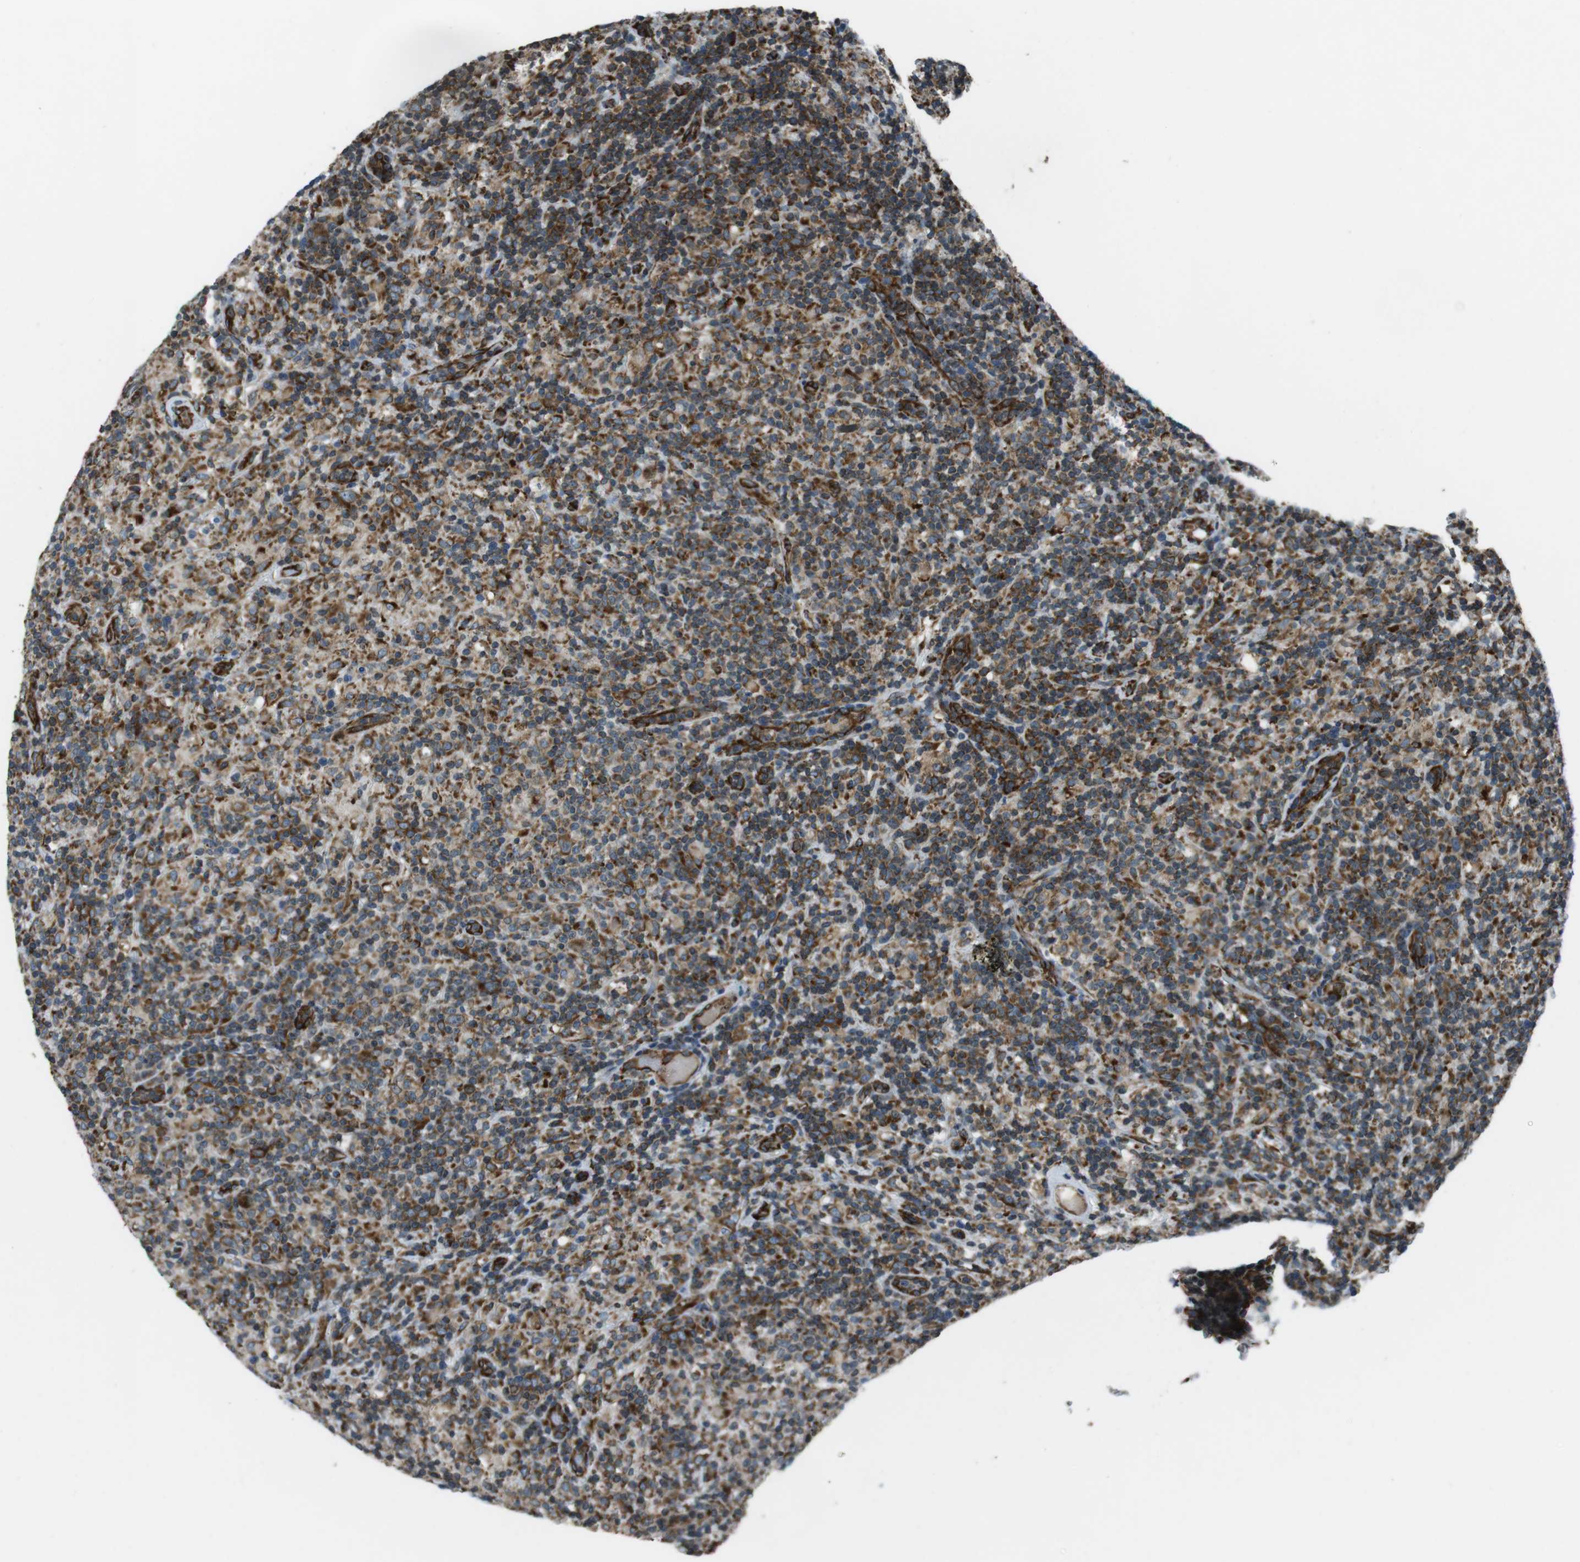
{"staining": {"intensity": "strong", "quantity": ">75%", "location": "cytoplasmic/membranous"}, "tissue": "lymphoma", "cell_type": "Tumor cells", "image_type": "cancer", "snomed": [{"axis": "morphology", "description": "Hodgkin's disease, NOS"}, {"axis": "topography", "description": "Lymph node"}], "caption": "DAB (3,3'-diaminobenzidine) immunohistochemical staining of human Hodgkin's disease demonstrates strong cytoplasmic/membranous protein positivity in about >75% of tumor cells.", "gene": "KTN1", "patient": {"sex": "male", "age": 70}}